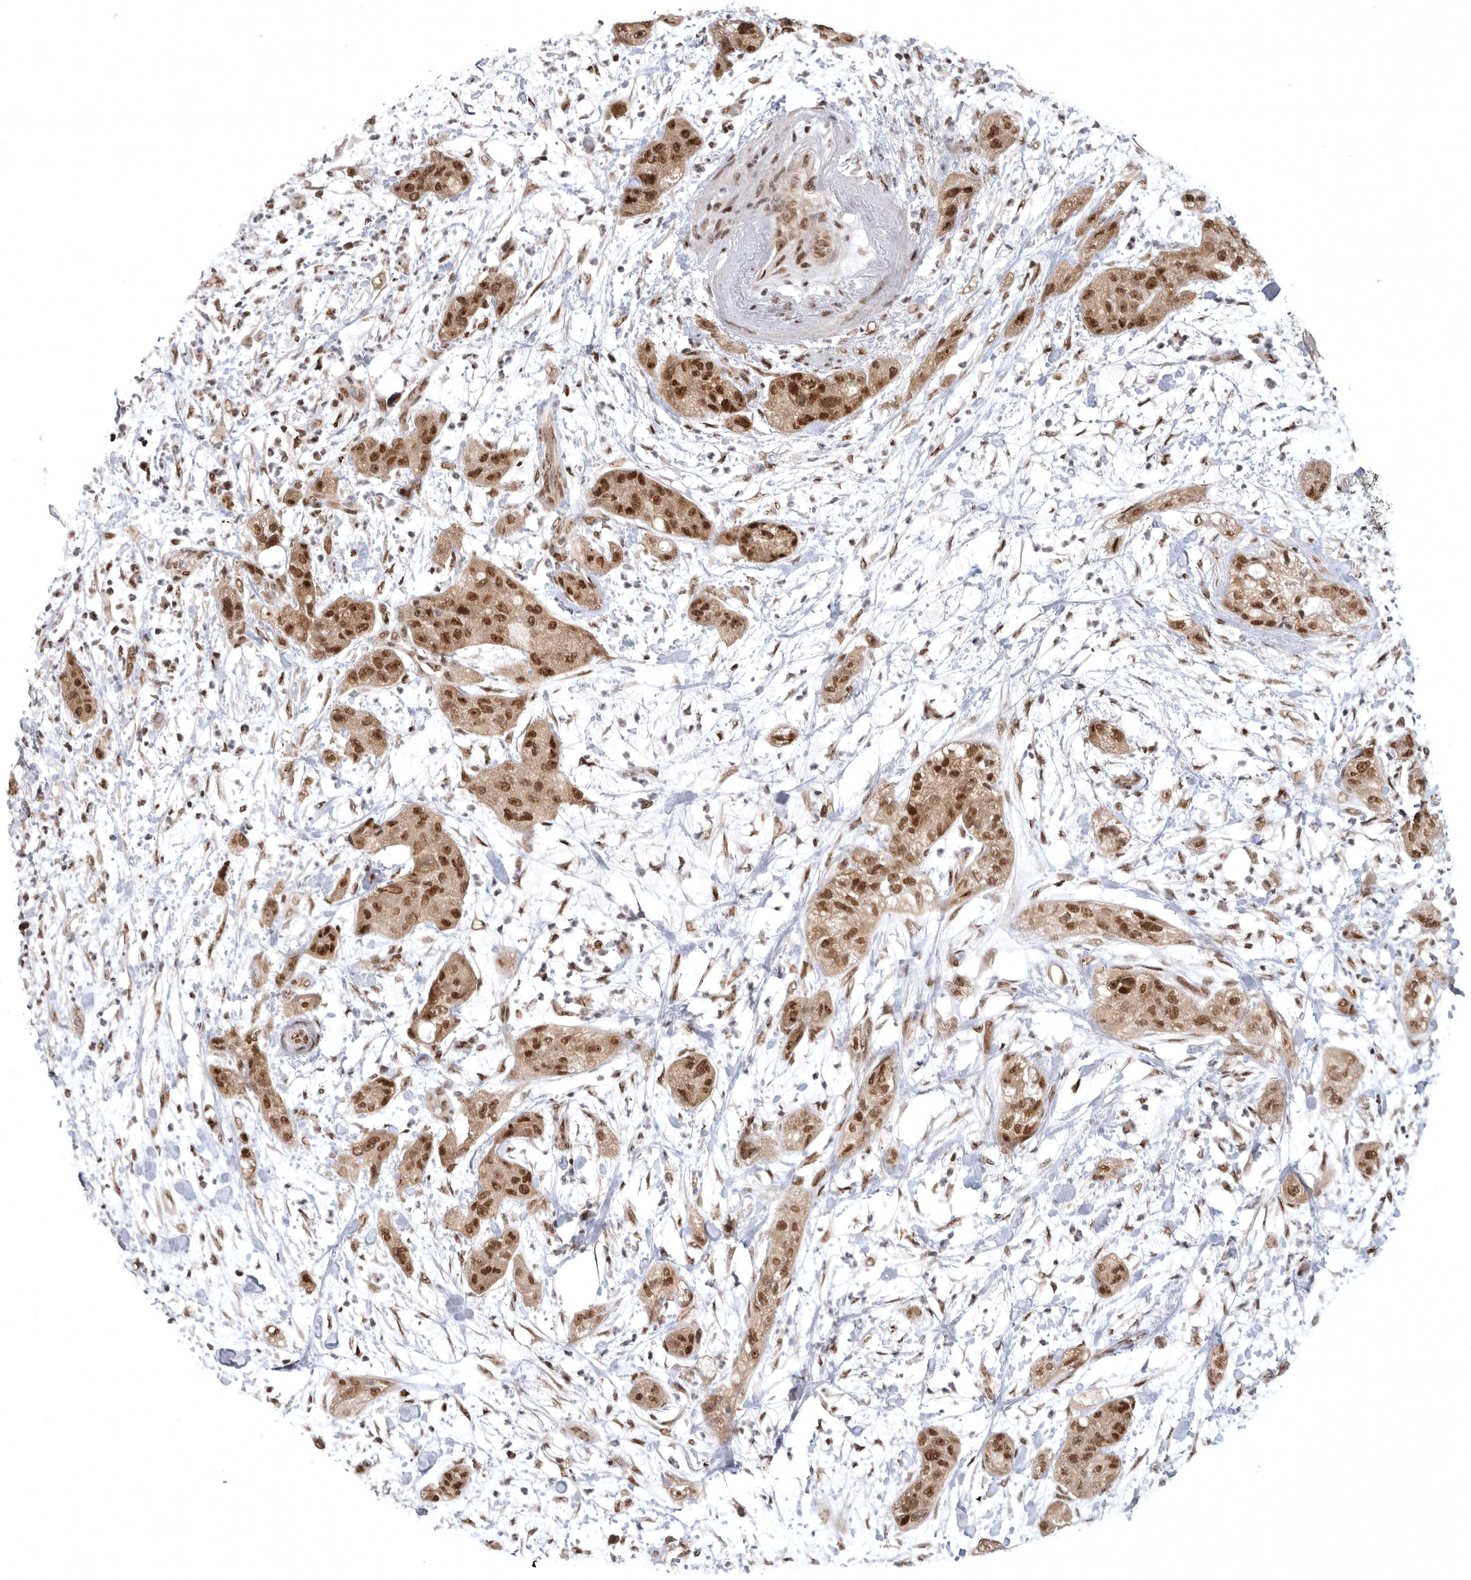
{"staining": {"intensity": "strong", "quantity": ">75%", "location": "cytoplasmic/membranous,nuclear"}, "tissue": "pancreatic cancer", "cell_type": "Tumor cells", "image_type": "cancer", "snomed": [{"axis": "morphology", "description": "Adenocarcinoma, NOS"}, {"axis": "topography", "description": "Pancreas"}], "caption": "The micrograph demonstrates a brown stain indicating the presence of a protein in the cytoplasmic/membranous and nuclear of tumor cells in pancreatic cancer. The protein is stained brown, and the nuclei are stained in blue (DAB IHC with brightfield microscopy, high magnification).", "gene": "ZNF830", "patient": {"sex": "female", "age": 78}}